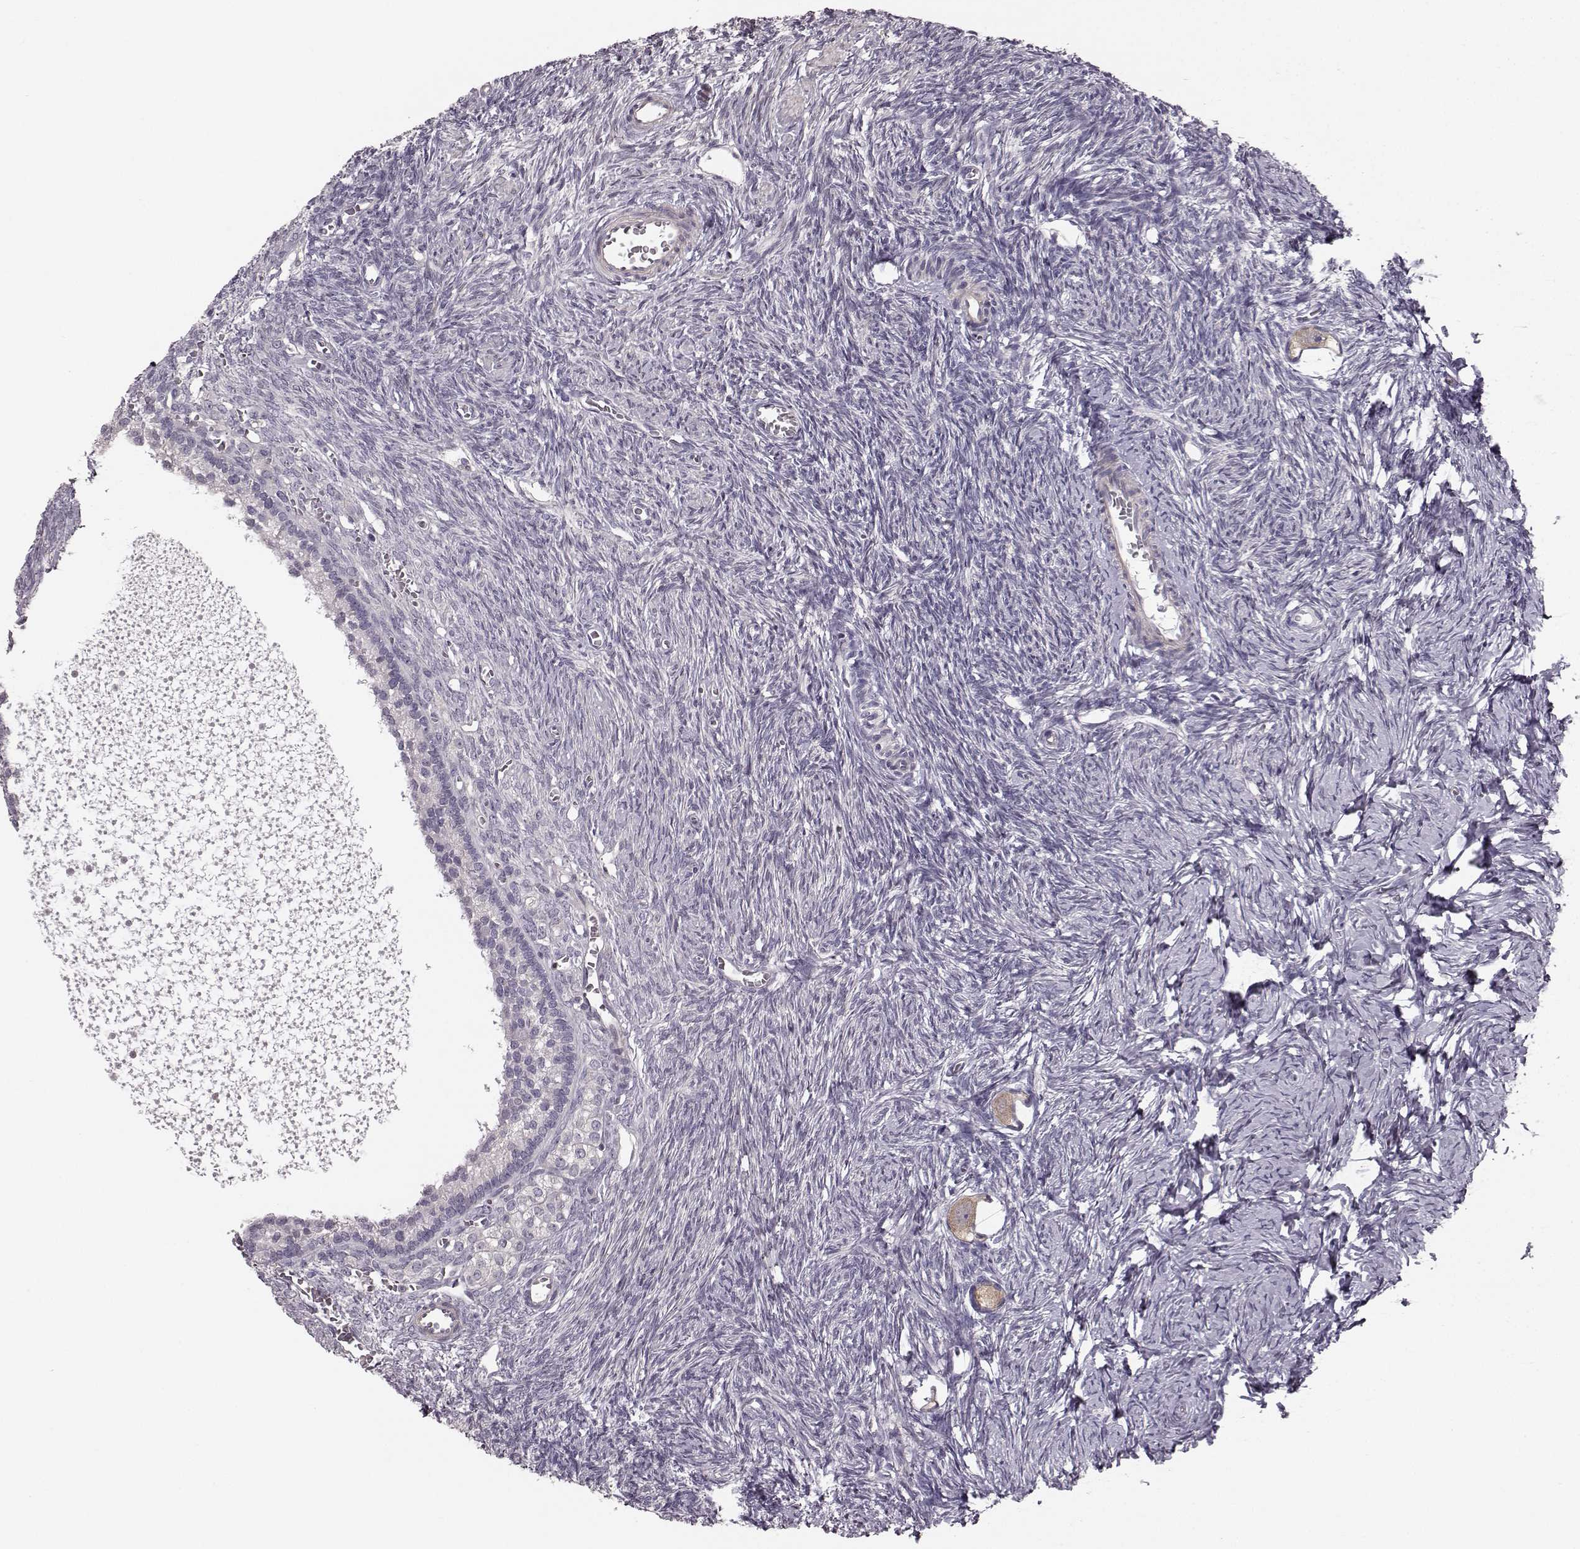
{"staining": {"intensity": "negative", "quantity": "none", "location": "none"}, "tissue": "ovary", "cell_type": "Follicle cells", "image_type": "normal", "snomed": [{"axis": "morphology", "description": "Normal tissue, NOS"}, {"axis": "topography", "description": "Ovary"}], "caption": "Follicle cells show no significant expression in benign ovary. (DAB IHC with hematoxylin counter stain).", "gene": "GPR50", "patient": {"sex": "female", "age": 27}}